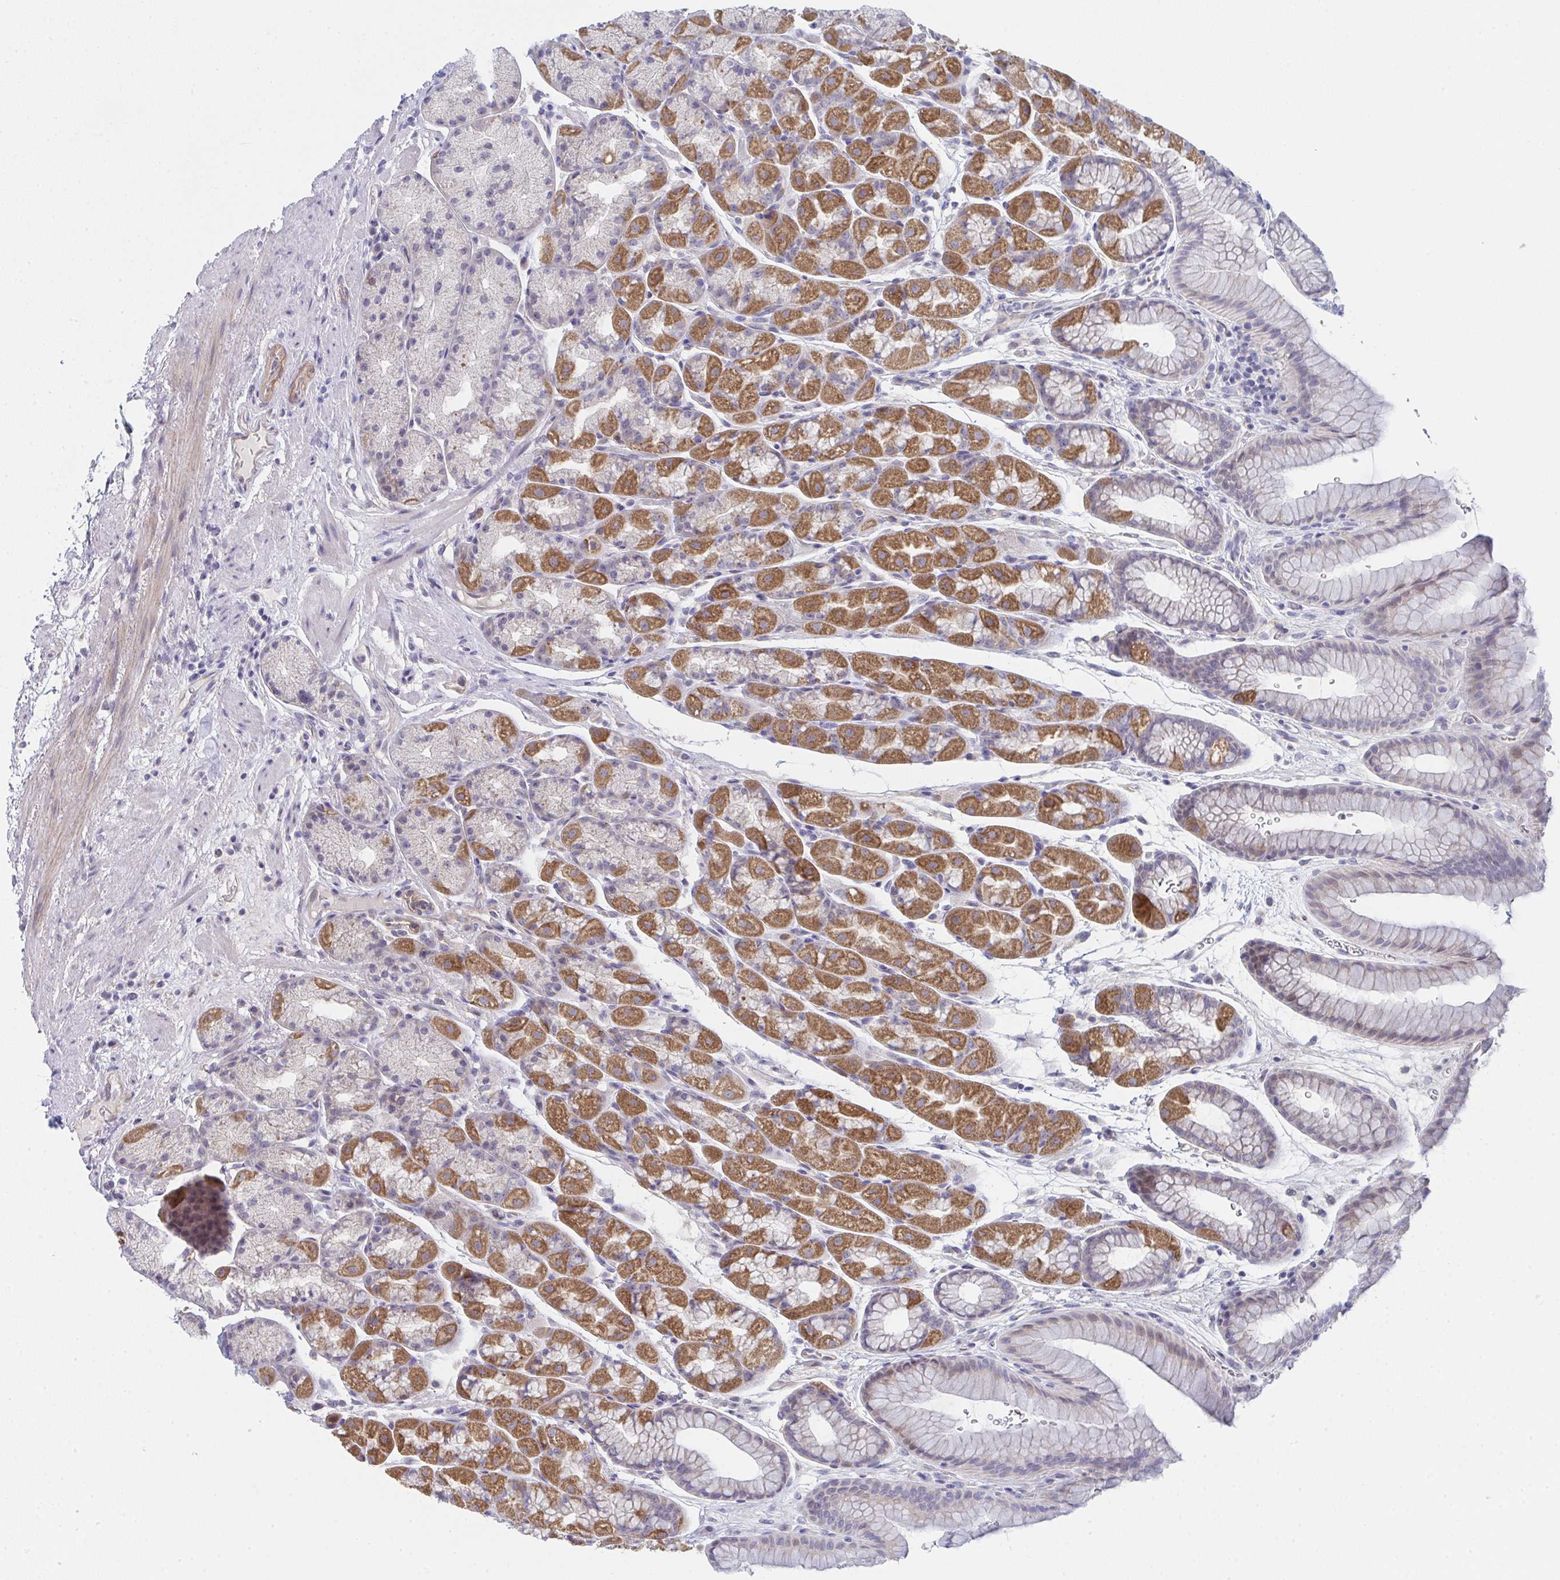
{"staining": {"intensity": "moderate", "quantity": "25%-75%", "location": "cytoplasmic/membranous"}, "tissue": "stomach", "cell_type": "Glandular cells", "image_type": "normal", "snomed": [{"axis": "morphology", "description": "Normal tissue, NOS"}, {"axis": "topography", "description": "Stomach, lower"}], "caption": "Approximately 25%-75% of glandular cells in unremarkable human stomach show moderate cytoplasmic/membranous protein expression as visualized by brown immunohistochemical staining.", "gene": "VWDE", "patient": {"sex": "male", "age": 67}}